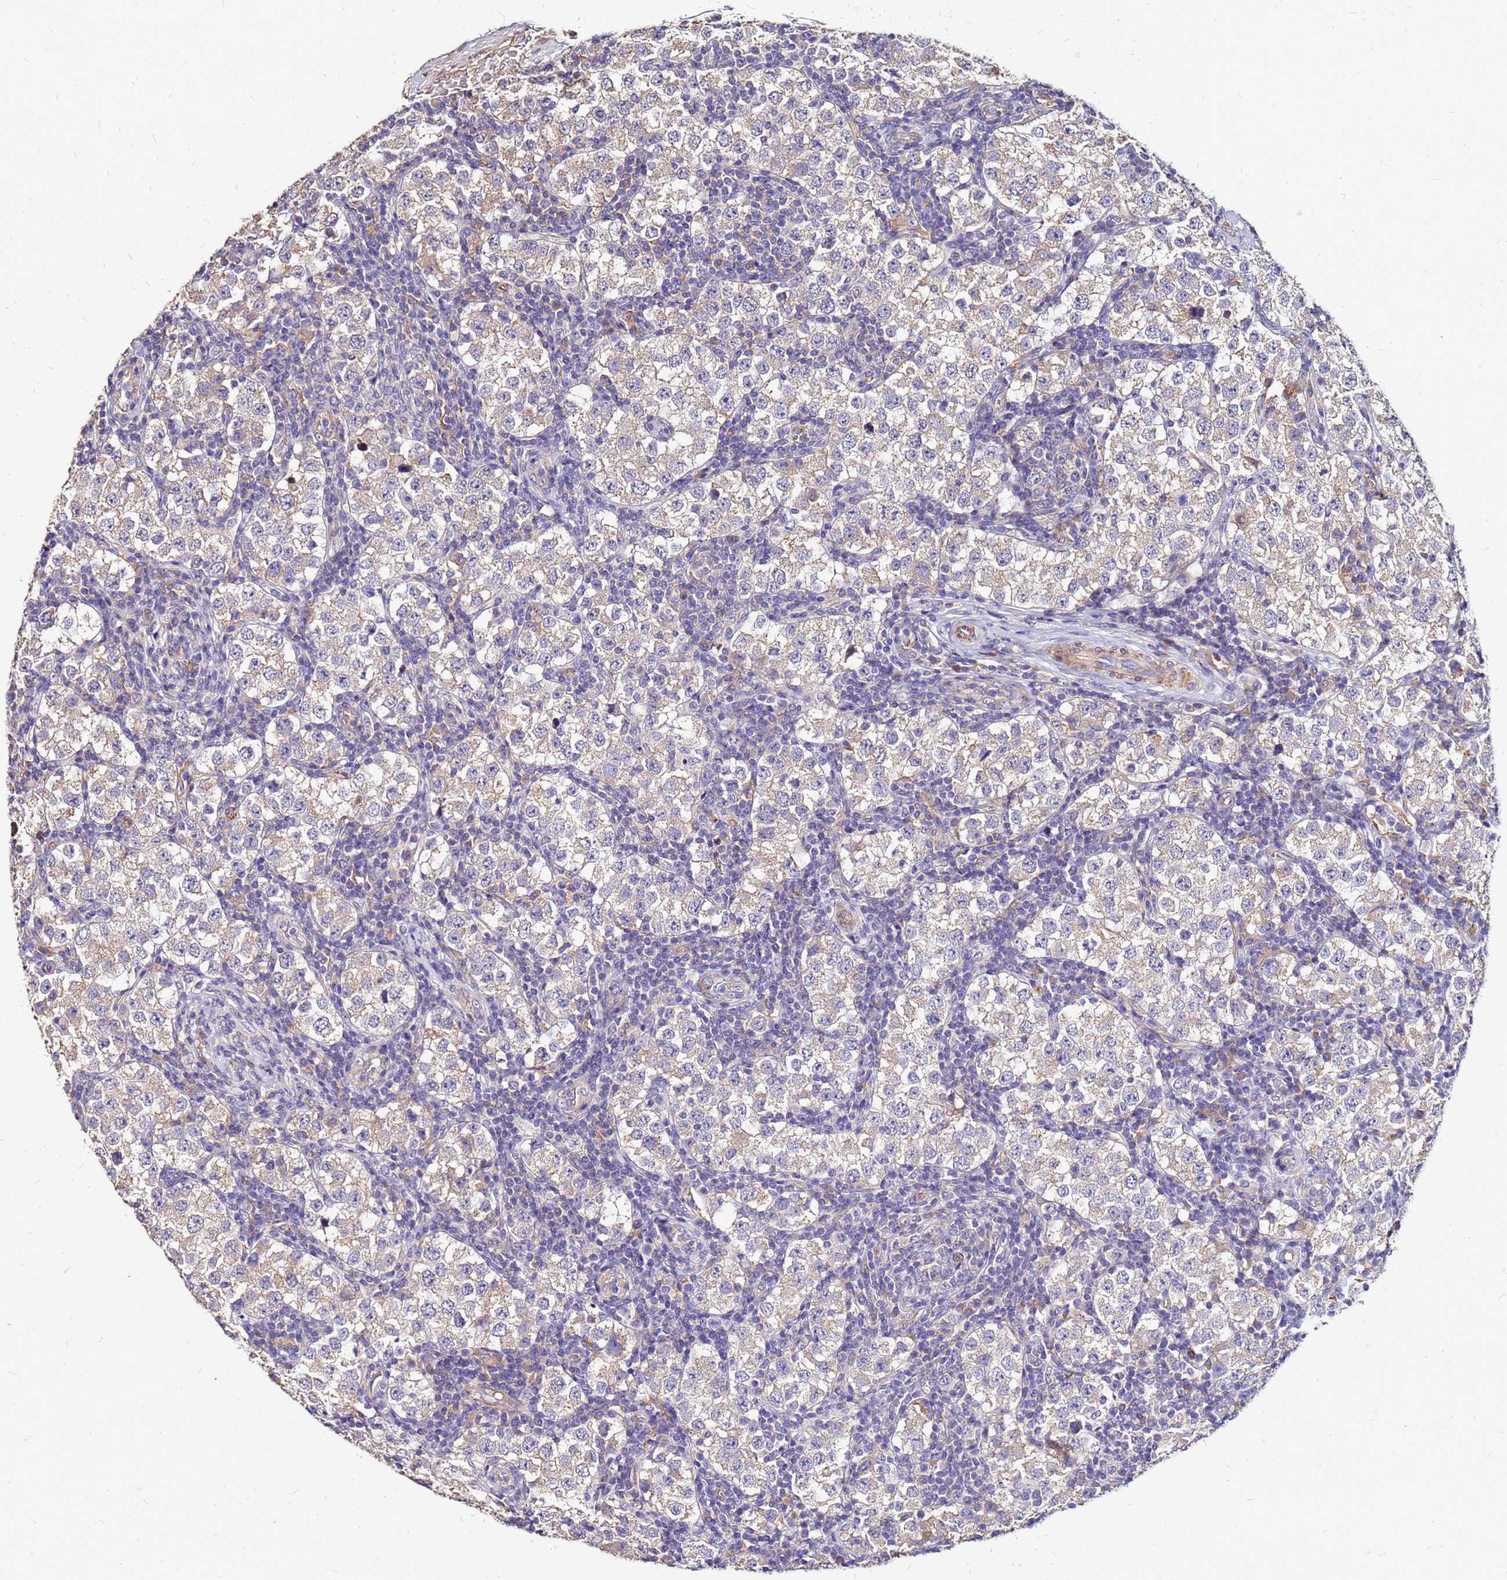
{"staining": {"intensity": "weak", "quantity": ">75%", "location": "cytoplasmic/membranous"}, "tissue": "testis cancer", "cell_type": "Tumor cells", "image_type": "cancer", "snomed": [{"axis": "morphology", "description": "Seminoma, NOS"}, {"axis": "topography", "description": "Testis"}], "caption": "This image shows IHC staining of human testis cancer, with low weak cytoplasmic/membranous staining in about >75% of tumor cells.", "gene": "ARHGEF5", "patient": {"sex": "male", "age": 34}}